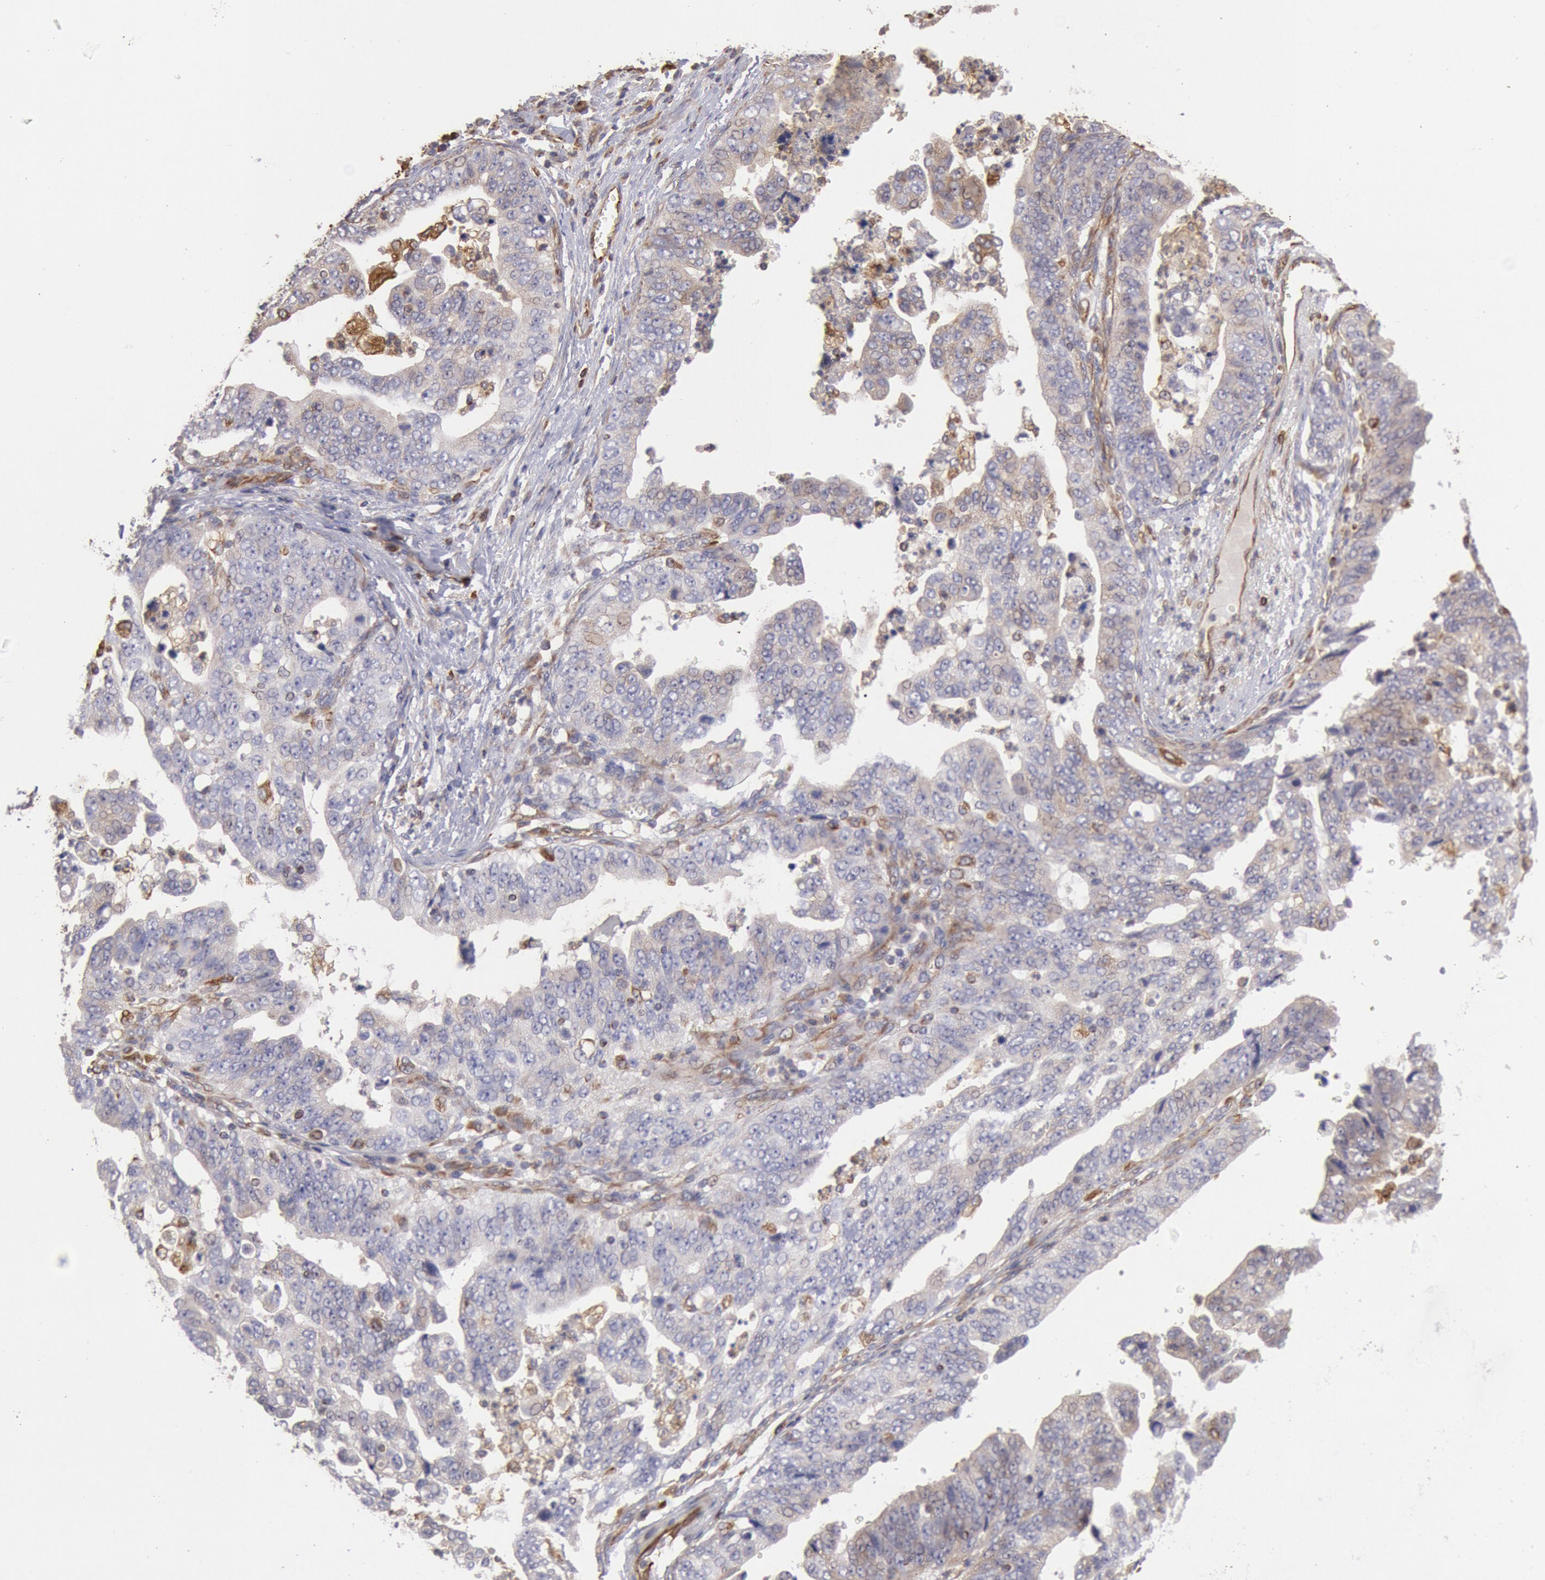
{"staining": {"intensity": "weak", "quantity": ">75%", "location": "cytoplasmic/membranous"}, "tissue": "stomach cancer", "cell_type": "Tumor cells", "image_type": "cancer", "snomed": [{"axis": "morphology", "description": "Adenocarcinoma, NOS"}, {"axis": "topography", "description": "Stomach, upper"}], "caption": "Adenocarcinoma (stomach) stained with a brown dye exhibits weak cytoplasmic/membranous positive staining in approximately >75% of tumor cells.", "gene": "RNF139", "patient": {"sex": "female", "age": 50}}